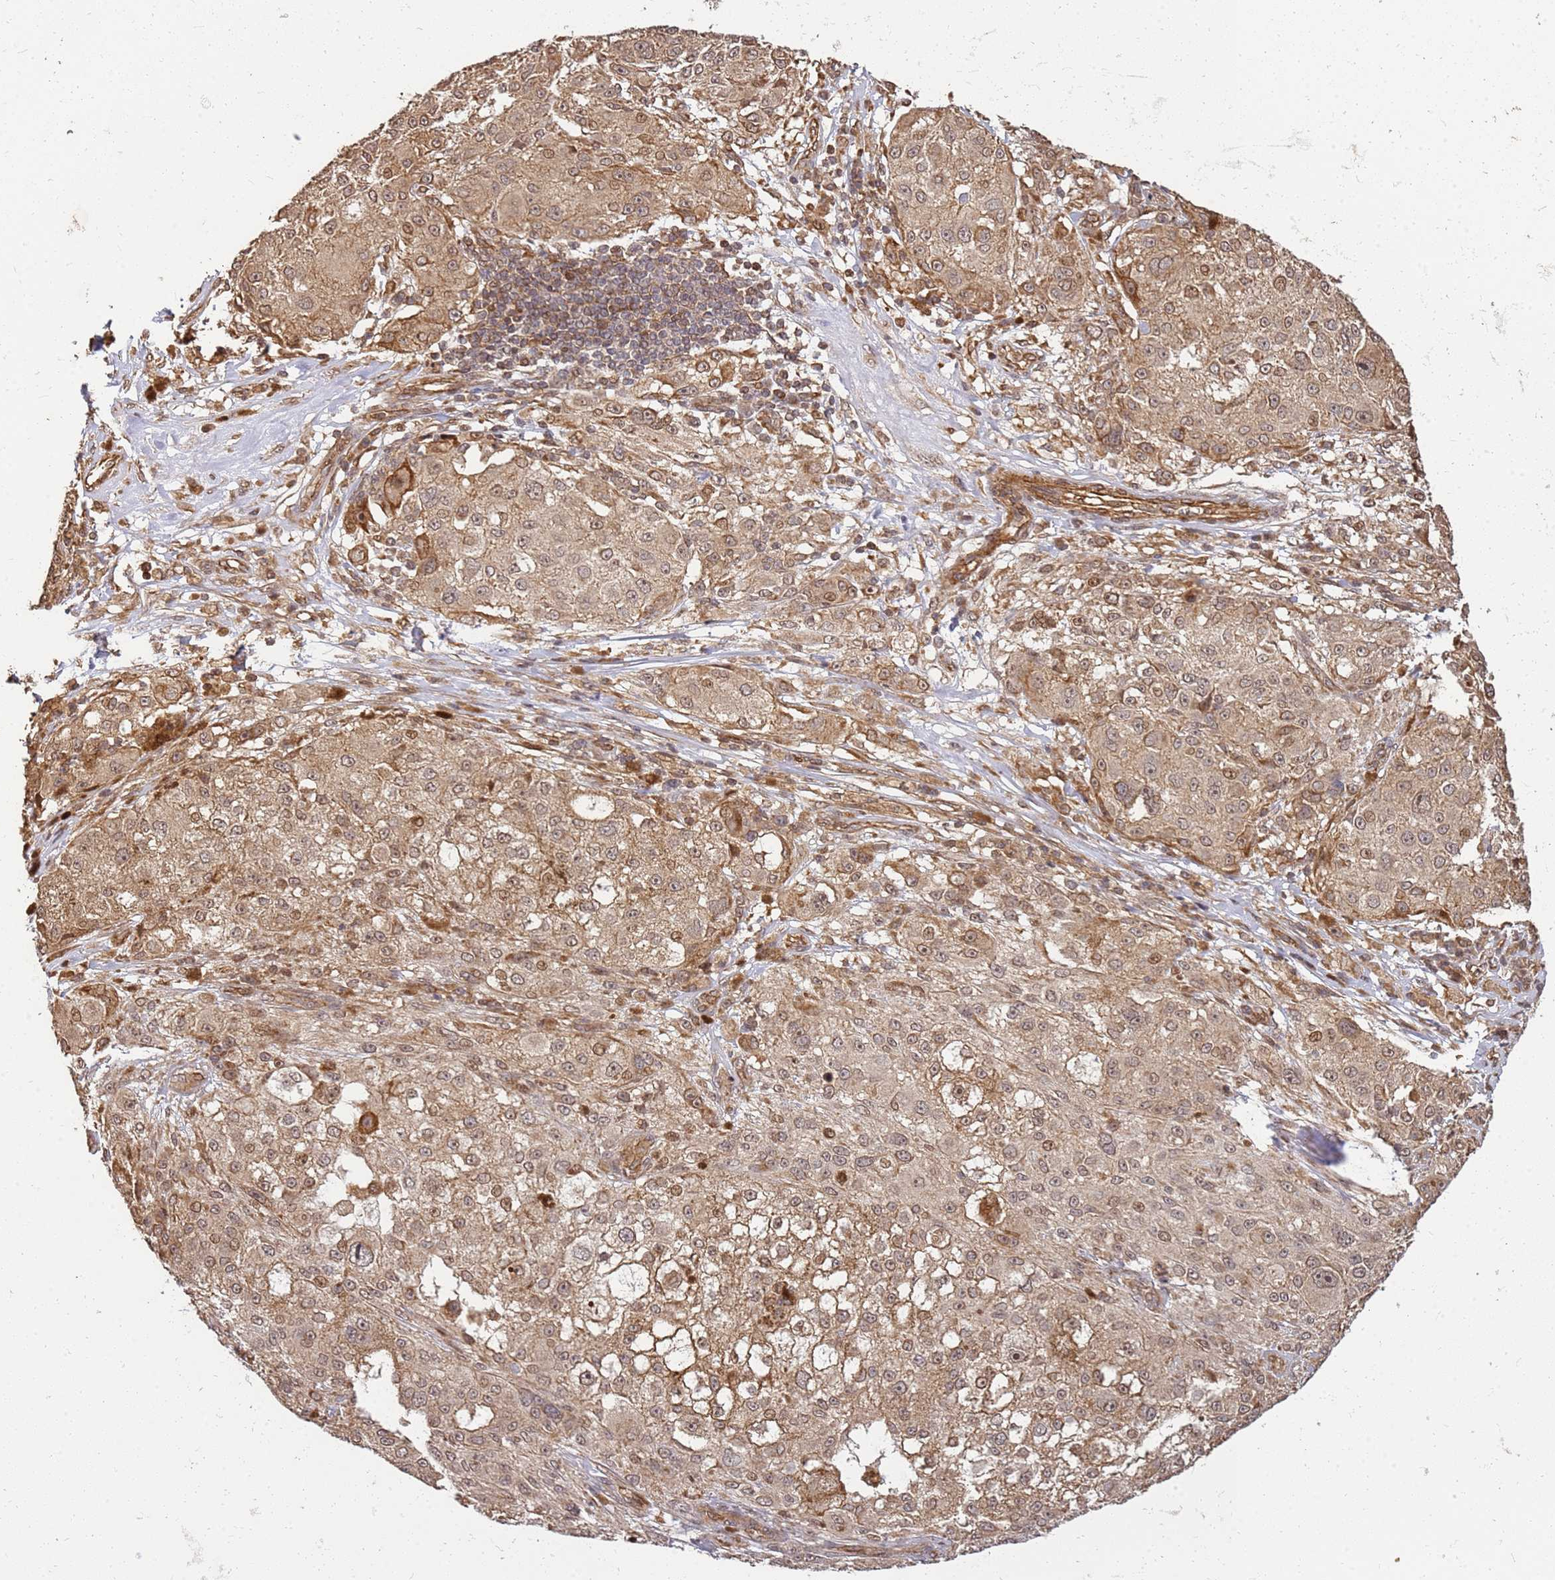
{"staining": {"intensity": "moderate", "quantity": ">75%", "location": "cytoplasmic/membranous,nuclear"}, "tissue": "melanoma", "cell_type": "Tumor cells", "image_type": "cancer", "snomed": [{"axis": "morphology", "description": "Necrosis, NOS"}, {"axis": "morphology", "description": "Malignant melanoma, NOS"}, {"axis": "topography", "description": "Skin"}], "caption": "Malignant melanoma stained for a protein demonstrates moderate cytoplasmic/membranous and nuclear positivity in tumor cells.", "gene": "ST18", "patient": {"sex": "female", "age": 87}}